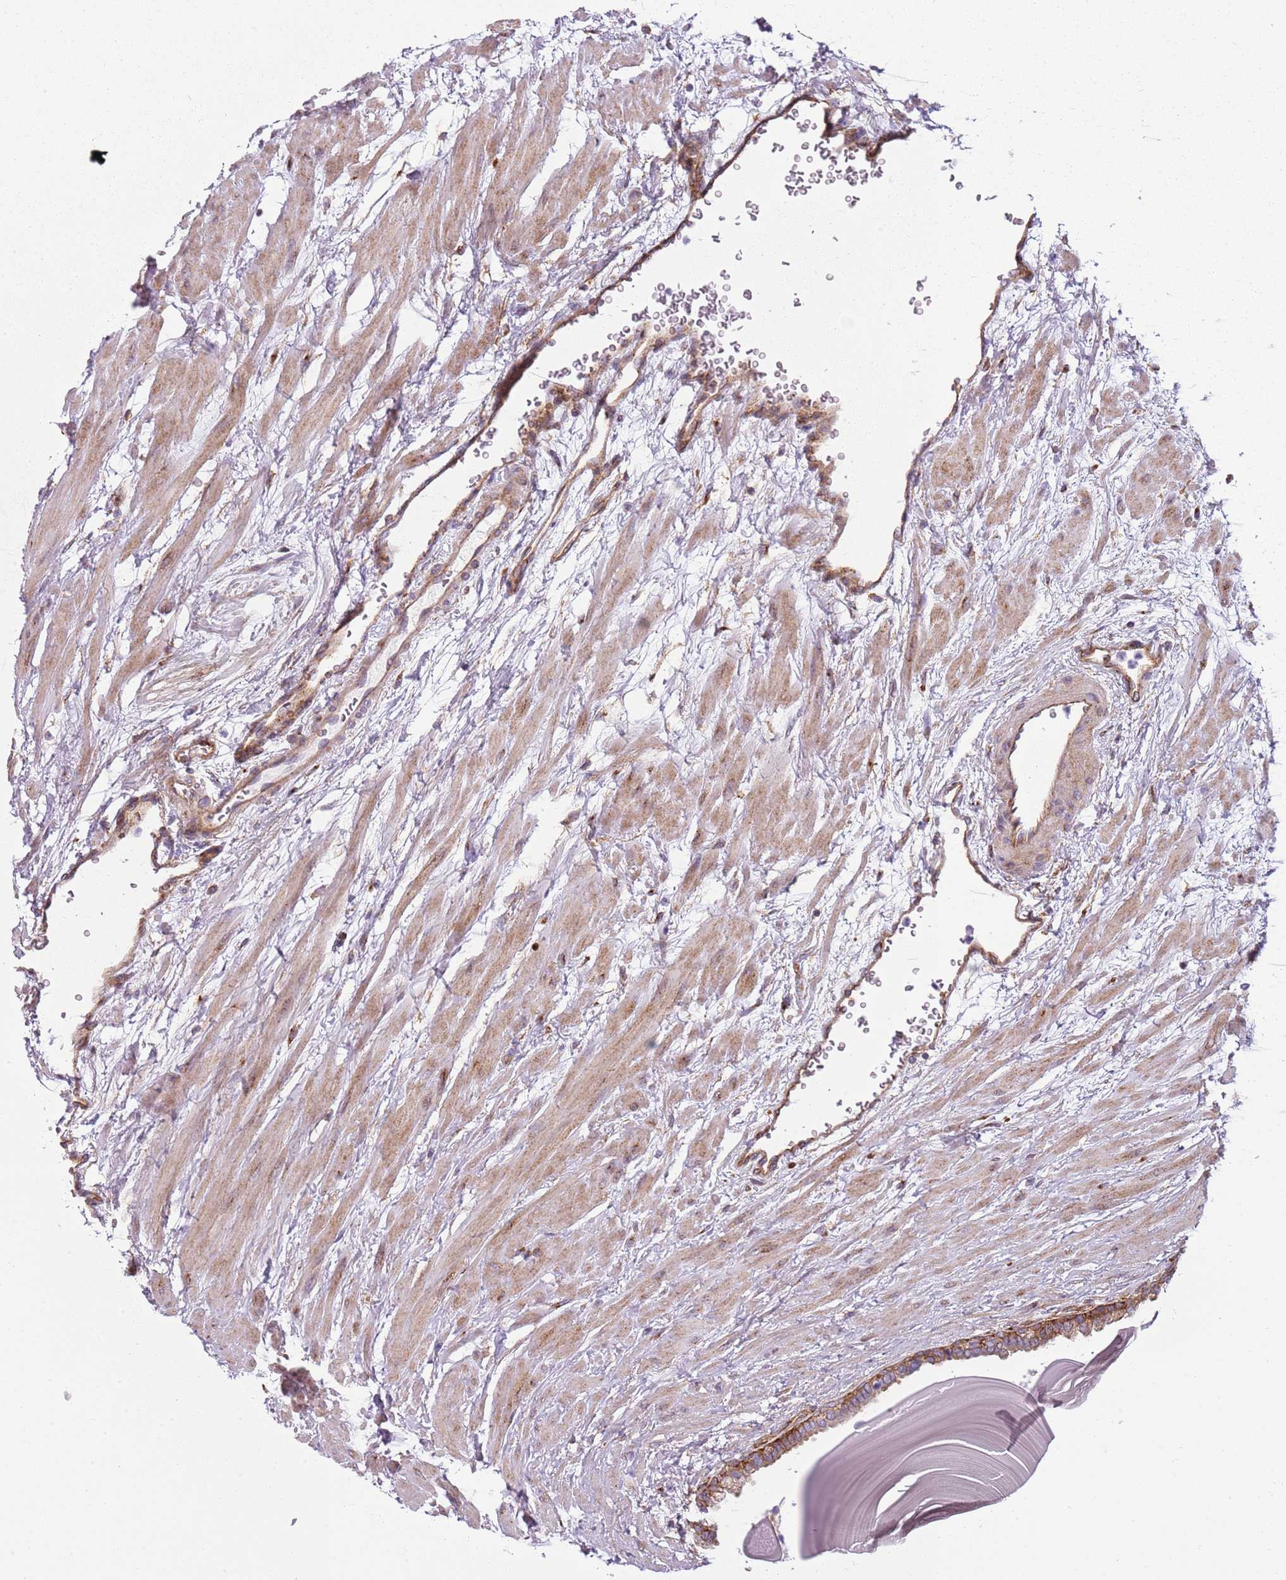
{"staining": {"intensity": "moderate", "quantity": "25%-75%", "location": "cytoplasmic/membranous"}, "tissue": "prostate", "cell_type": "Glandular cells", "image_type": "normal", "snomed": [{"axis": "morphology", "description": "Normal tissue, NOS"}, {"axis": "topography", "description": "Prostate"}], "caption": "A high-resolution image shows IHC staining of benign prostate, which reveals moderate cytoplasmic/membranous positivity in approximately 25%-75% of glandular cells. The staining was performed using DAB to visualize the protein expression in brown, while the nuclei were stained in blue with hematoxylin (Magnification: 20x).", "gene": "SNX1", "patient": {"sex": "male", "age": 48}}